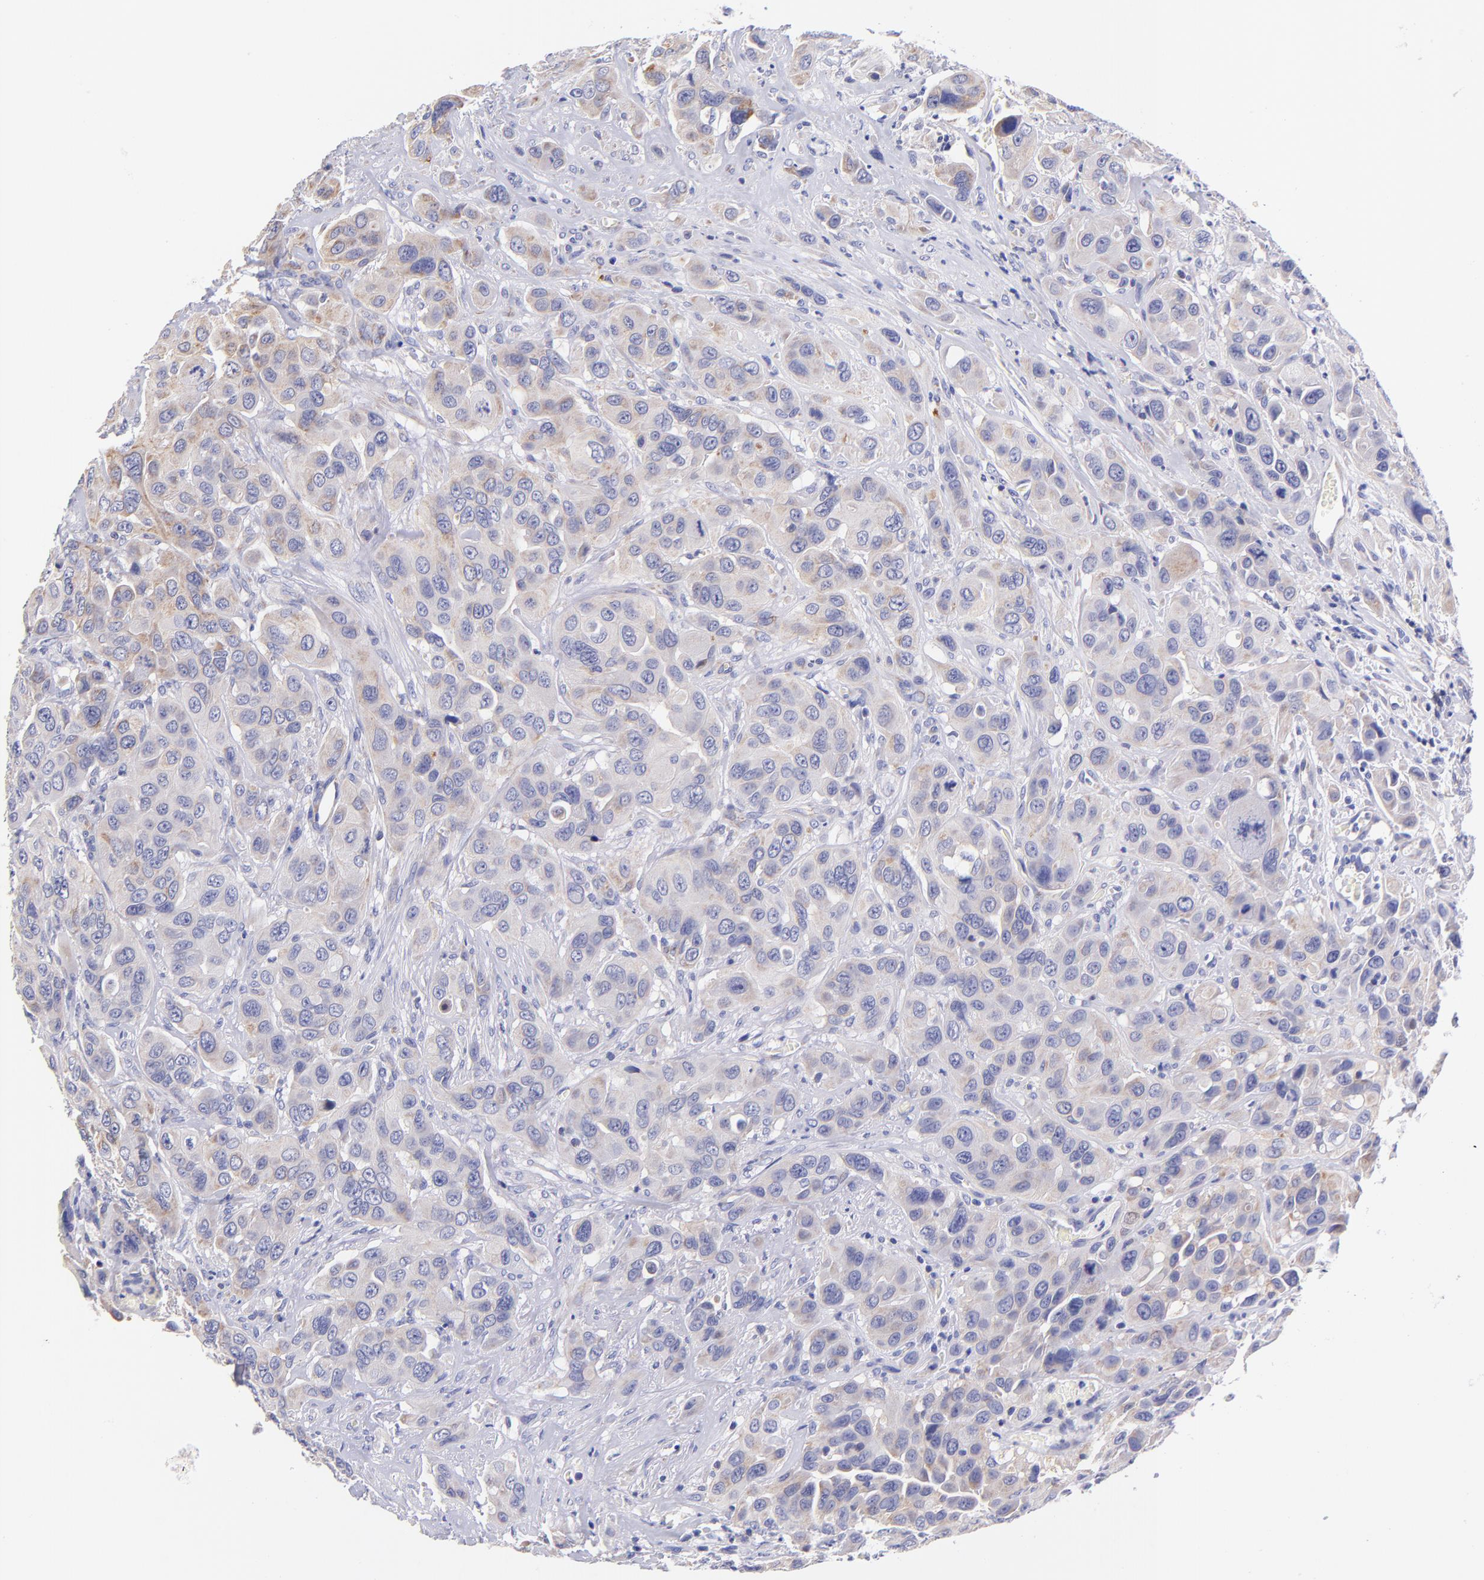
{"staining": {"intensity": "moderate", "quantity": "25%-75%", "location": "cytoplasmic/membranous"}, "tissue": "urothelial cancer", "cell_type": "Tumor cells", "image_type": "cancer", "snomed": [{"axis": "morphology", "description": "Urothelial carcinoma, High grade"}, {"axis": "topography", "description": "Urinary bladder"}], "caption": "An immunohistochemistry image of tumor tissue is shown. Protein staining in brown highlights moderate cytoplasmic/membranous positivity in high-grade urothelial carcinoma within tumor cells. (Brightfield microscopy of DAB IHC at high magnification).", "gene": "NDUFB7", "patient": {"sex": "male", "age": 73}}